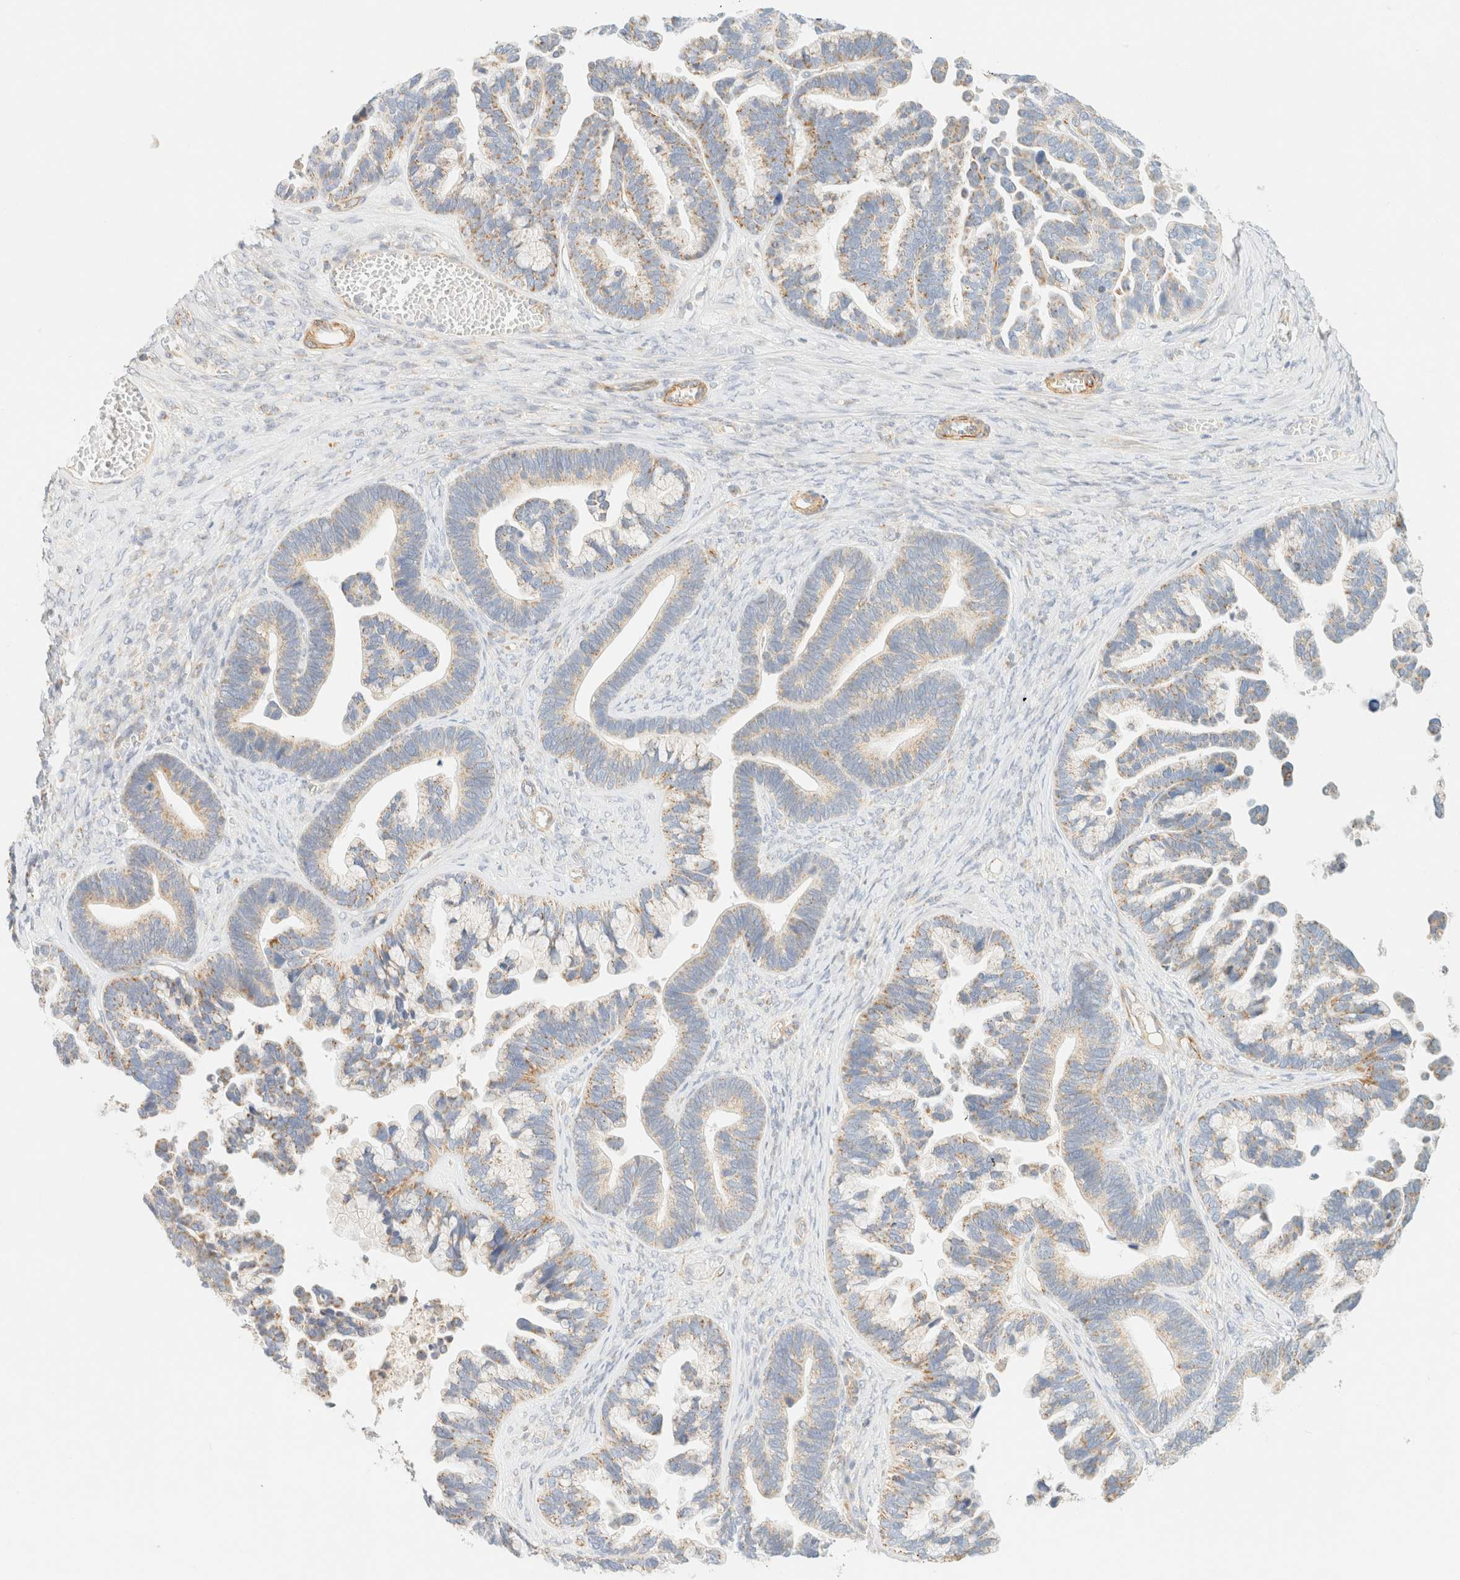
{"staining": {"intensity": "moderate", "quantity": ">75%", "location": "cytoplasmic/membranous"}, "tissue": "ovarian cancer", "cell_type": "Tumor cells", "image_type": "cancer", "snomed": [{"axis": "morphology", "description": "Cystadenocarcinoma, serous, NOS"}, {"axis": "topography", "description": "Ovary"}], "caption": "Tumor cells demonstrate moderate cytoplasmic/membranous expression in approximately >75% of cells in ovarian cancer.", "gene": "MRM3", "patient": {"sex": "female", "age": 56}}